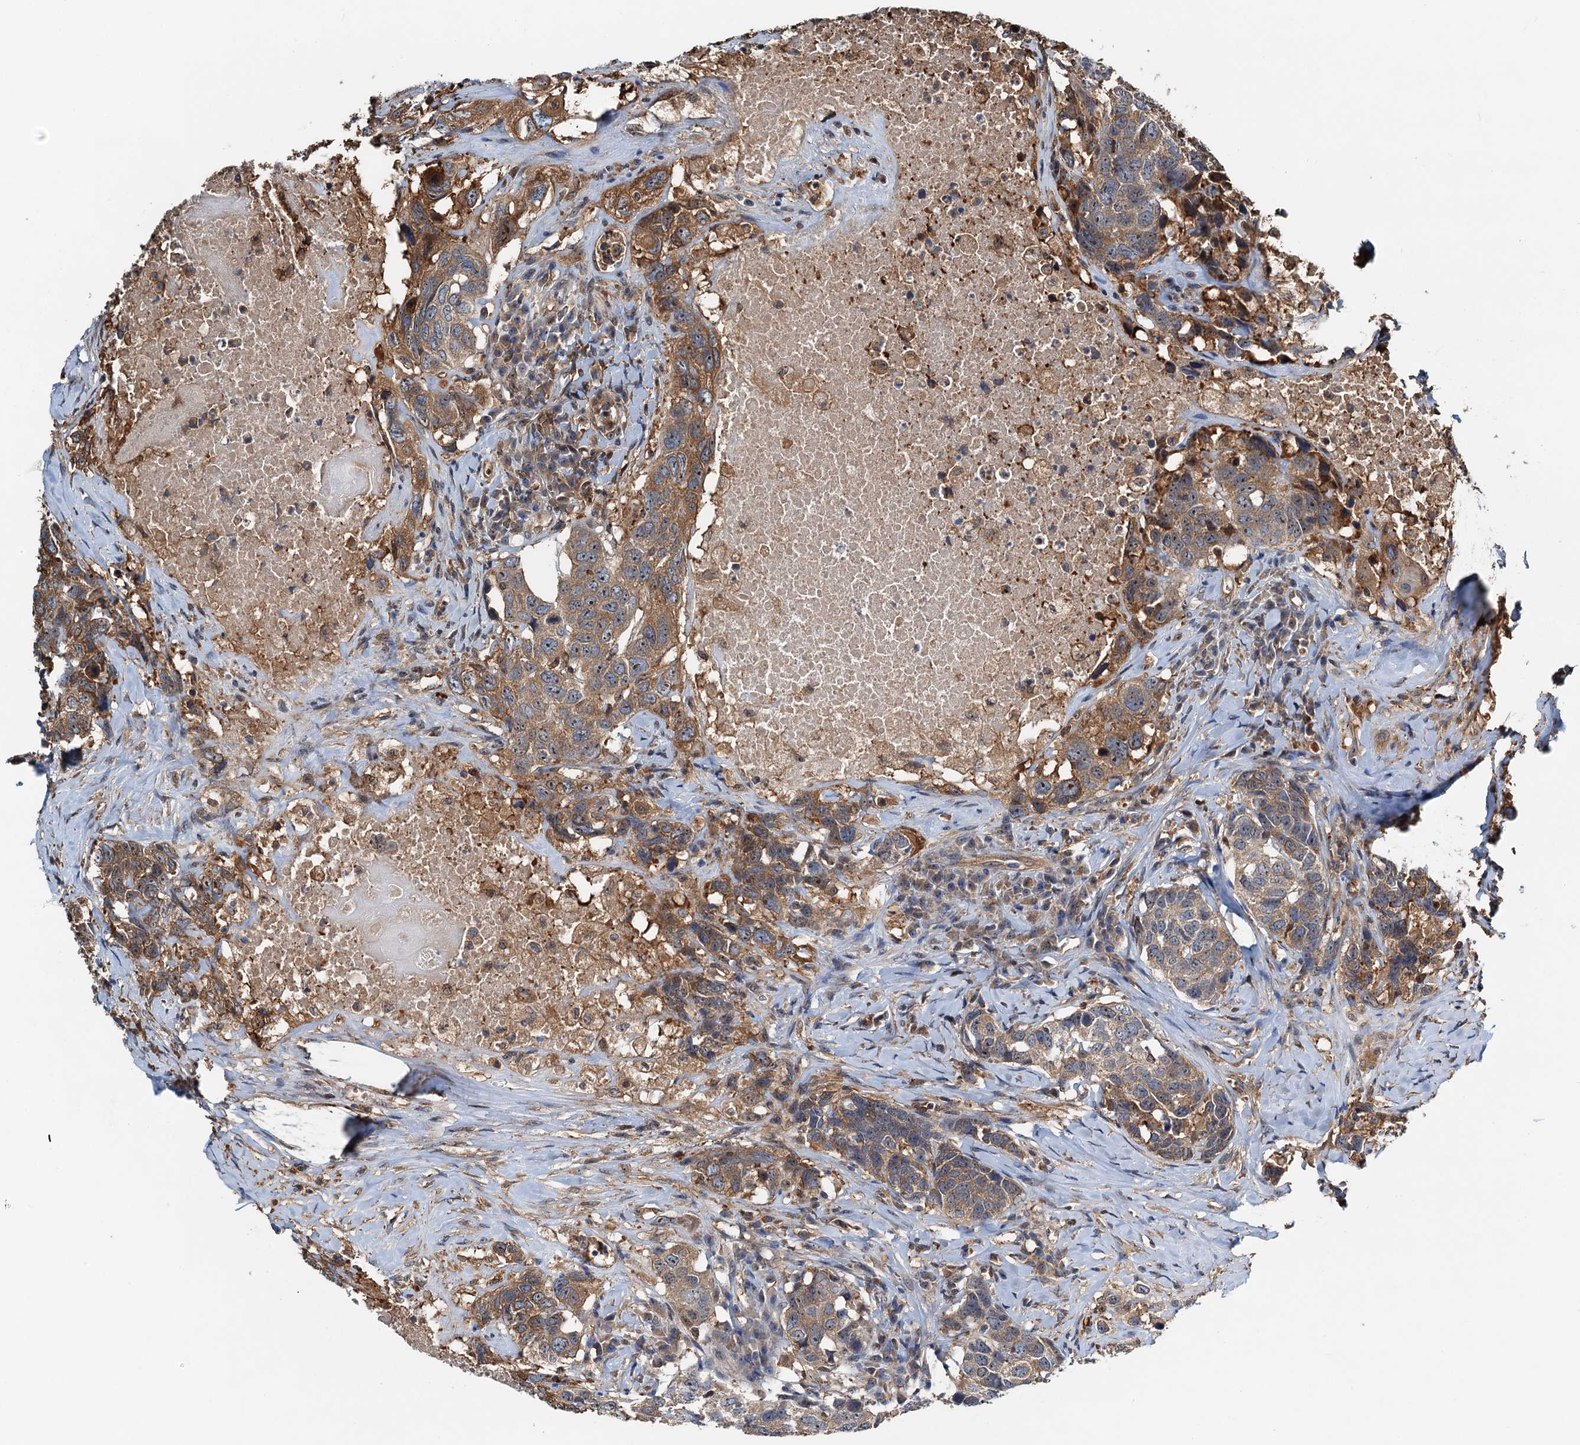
{"staining": {"intensity": "moderate", "quantity": ">75%", "location": "cytoplasmic/membranous"}, "tissue": "head and neck cancer", "cell_type": "Tumor cells", "image_type": "cancer", "snomed": [{"axis": "morphology", "description": "Squamous cell carcinoma, NOS"}, {"axis": "topography", "description": "Head-Neck"}], "caption": "This photomicrograph shows immunohistochemistry (IHC) staining of head and neck cancer, with medium moderate cytoplasmic/membranous expression in about >75% of tumor cells.", "gene": "USP6NL", "patient": {"sex": "male", "age": 66}}